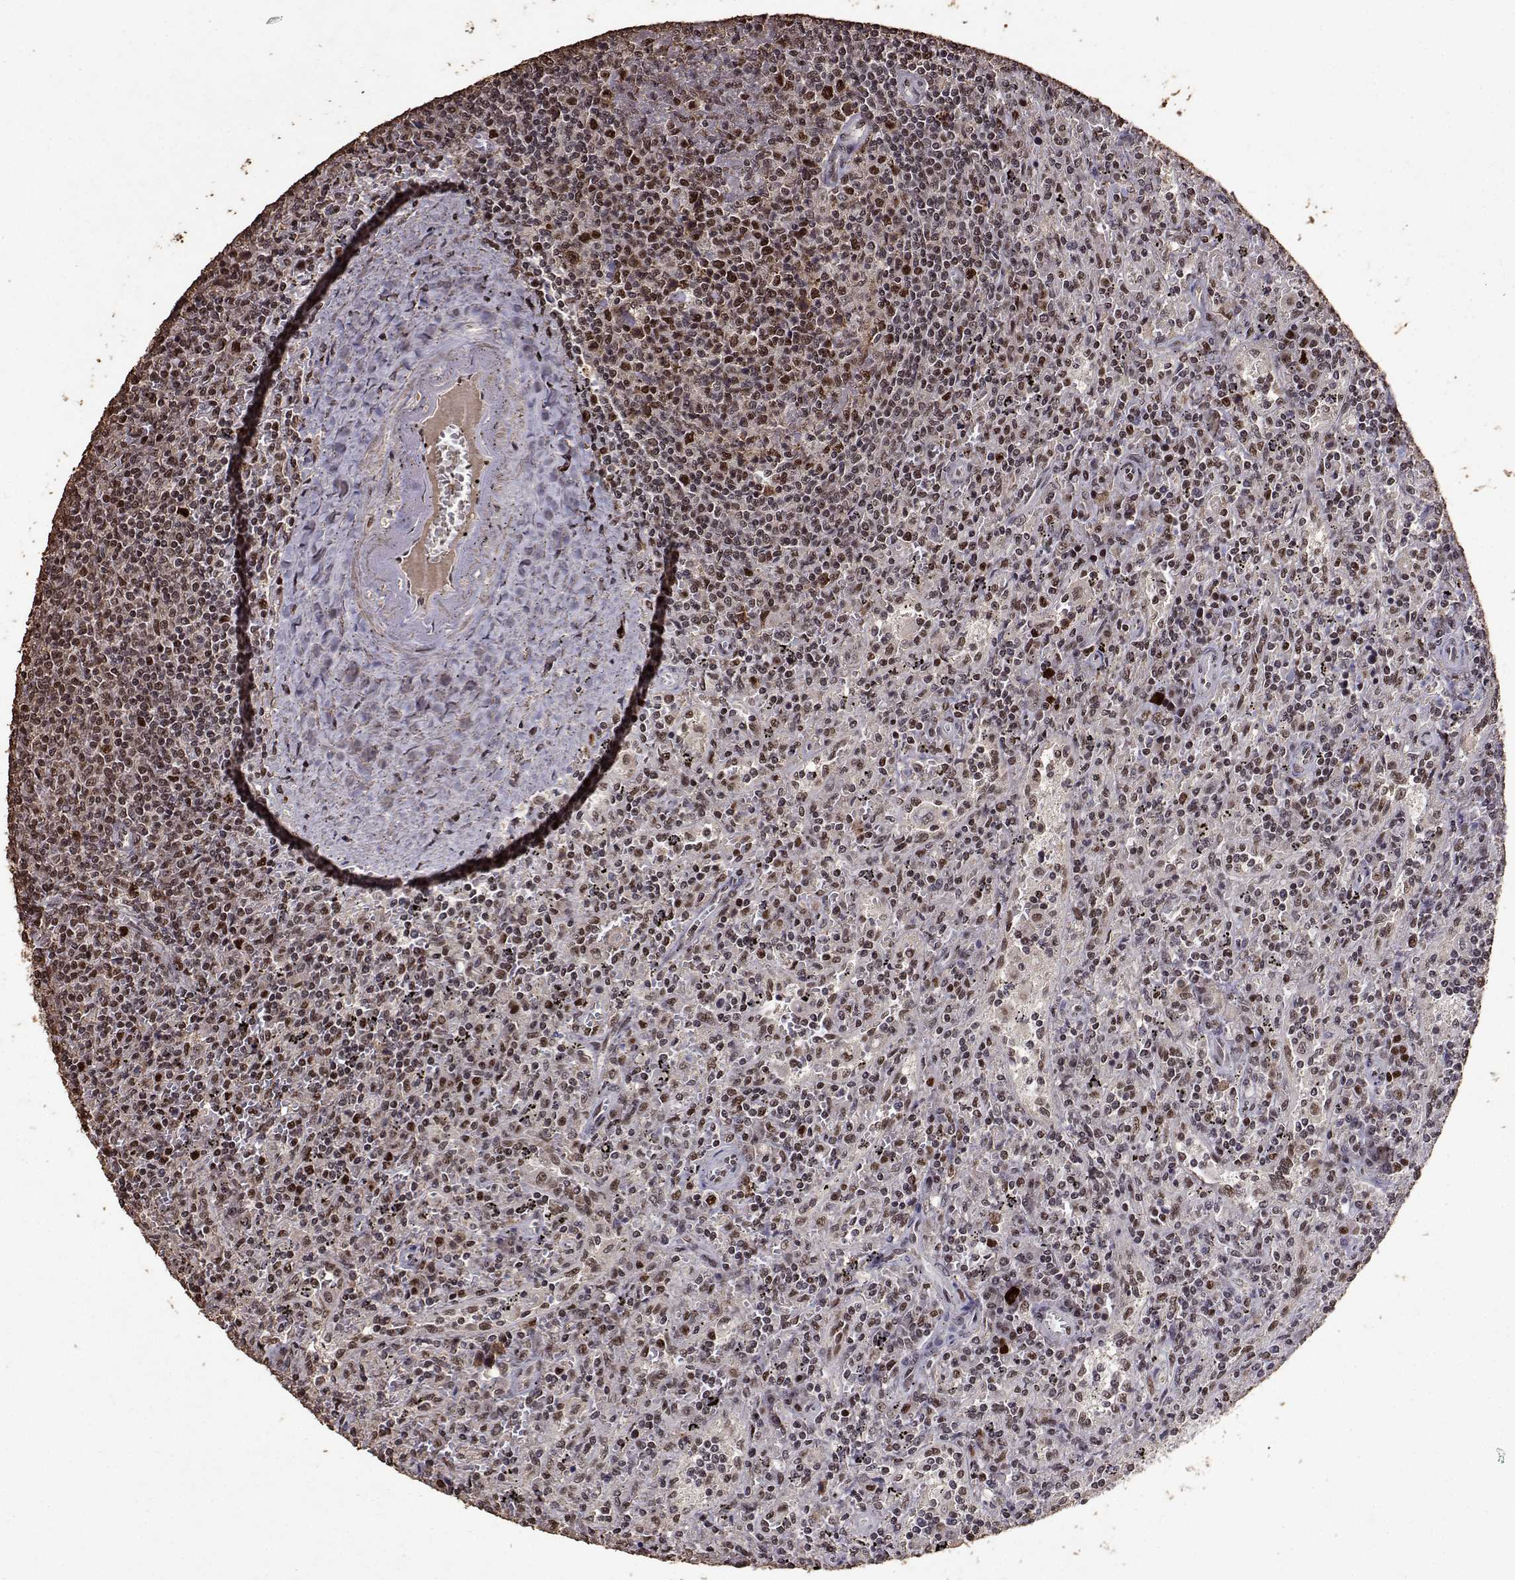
{"staining": {"intensity": "strong", "quantity": ">75%", "location": "nuclear"}, "tissue": "lymphoma", "cell_type": "Tumor cells", "image_type": "cancer", "snomed": [{"axis": "morphology", "description": "Malignant lymphoma, non-Hodgkin's type, Low grade"}, {"axis": "topography", "description": "Spleen"}], "caption": "About >75% of tumor cells in lymphoma display strong nuclear protein expression as visualized by brown immunohistochemical staining.", "gene": "TOE1", "patient": {"sex": "male", "age": 62}}